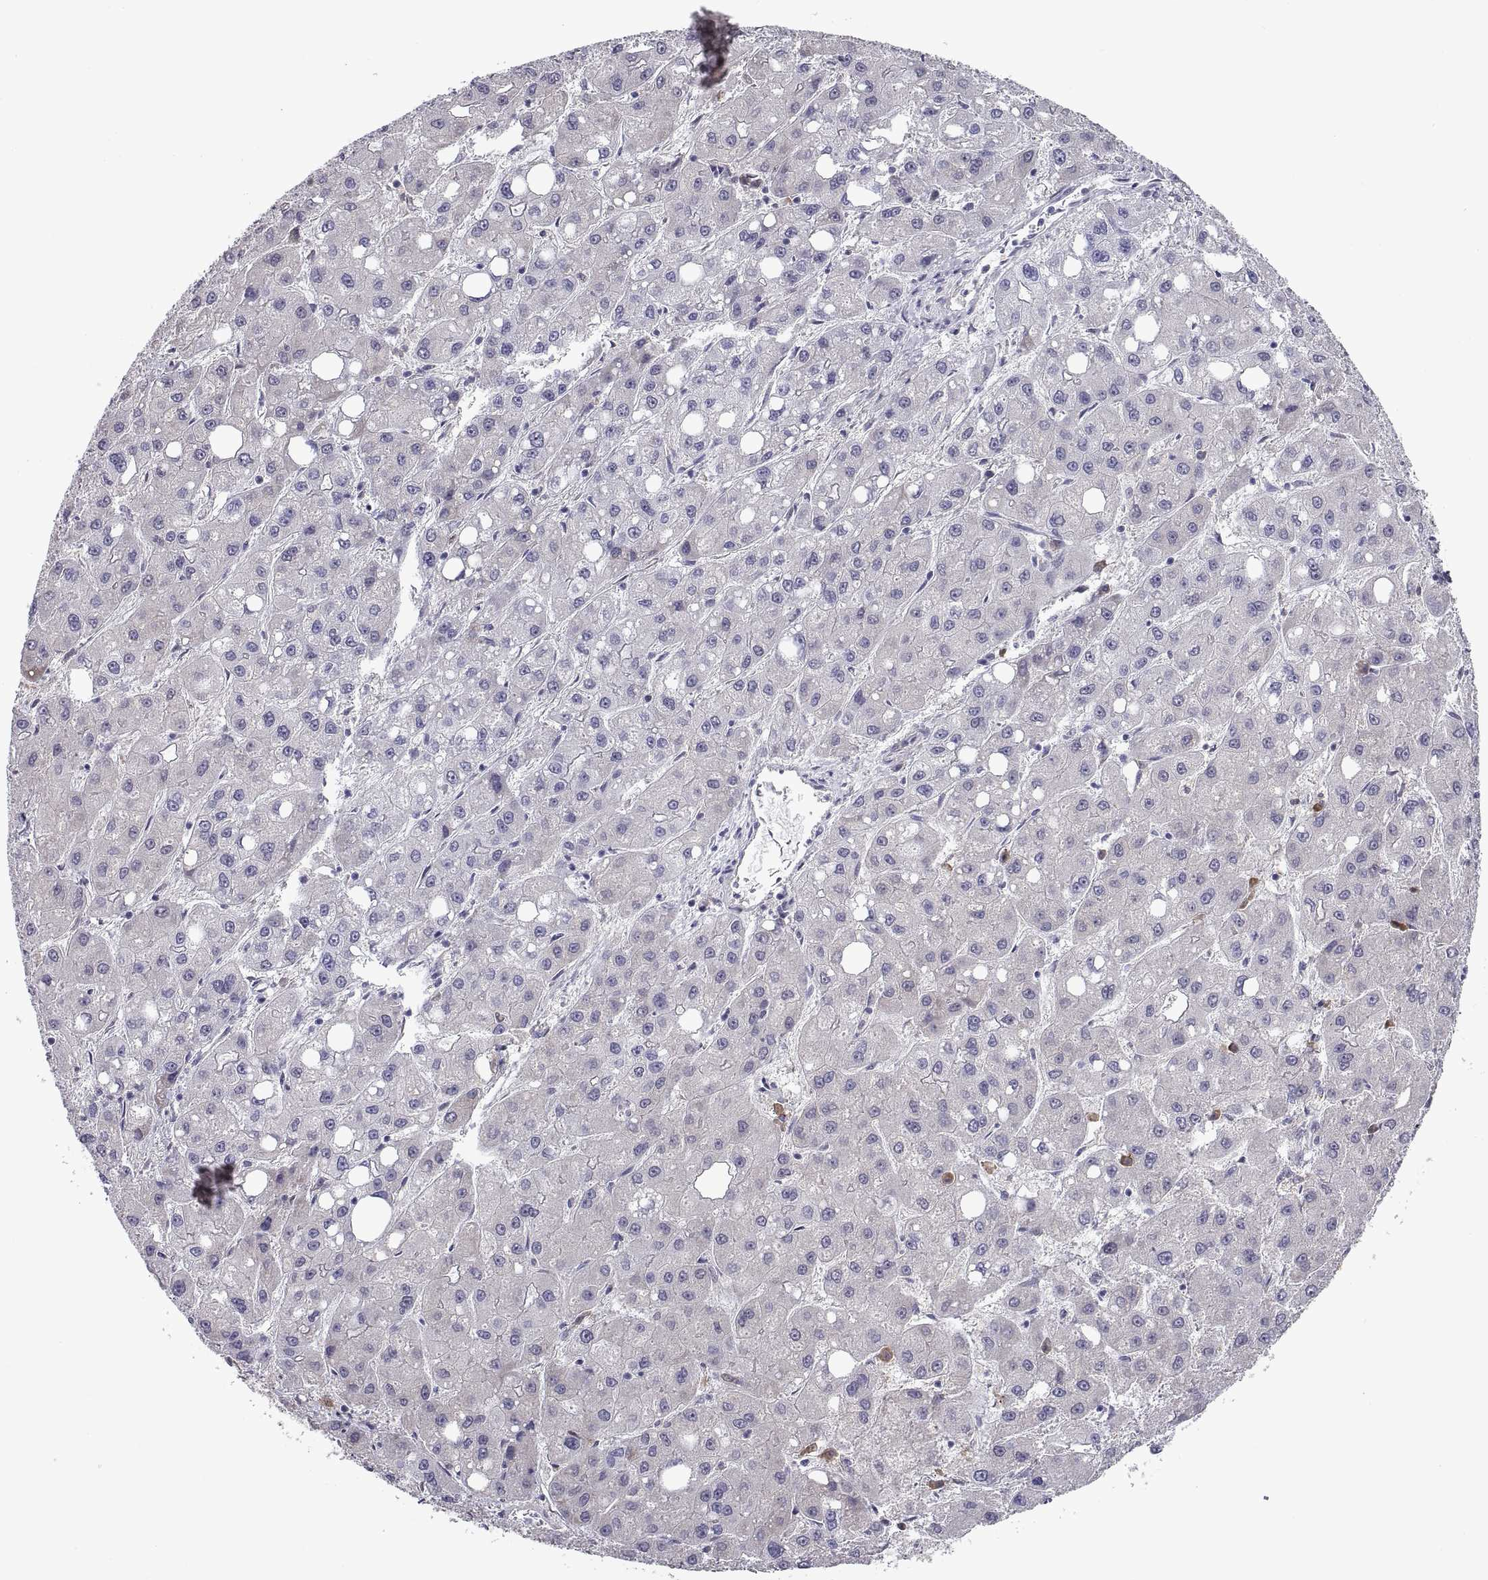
{"staining": {"intensity": "negative", "quantity": "none", "location": "none"}, "tissue": "liver cancer", "cell_type": "Tumor cells", "image_type": "cancer", "snomed": [{"axis": "morphology", "description": "Carcinoma, Hepatocellular, NOS"}, {"axis": "topography", "description": "Liver"}], "caption": "High magnification brightfield microscopy of hepatocellular carcinoma (liver) stained with DAB (3,3'-diaminobenzidine) (brown) and counterstained with hematoxylin (blue): tumor cells show no significant positivity.", "gene": "DOK3", "patient": {"sex": "male", "age": 73}}